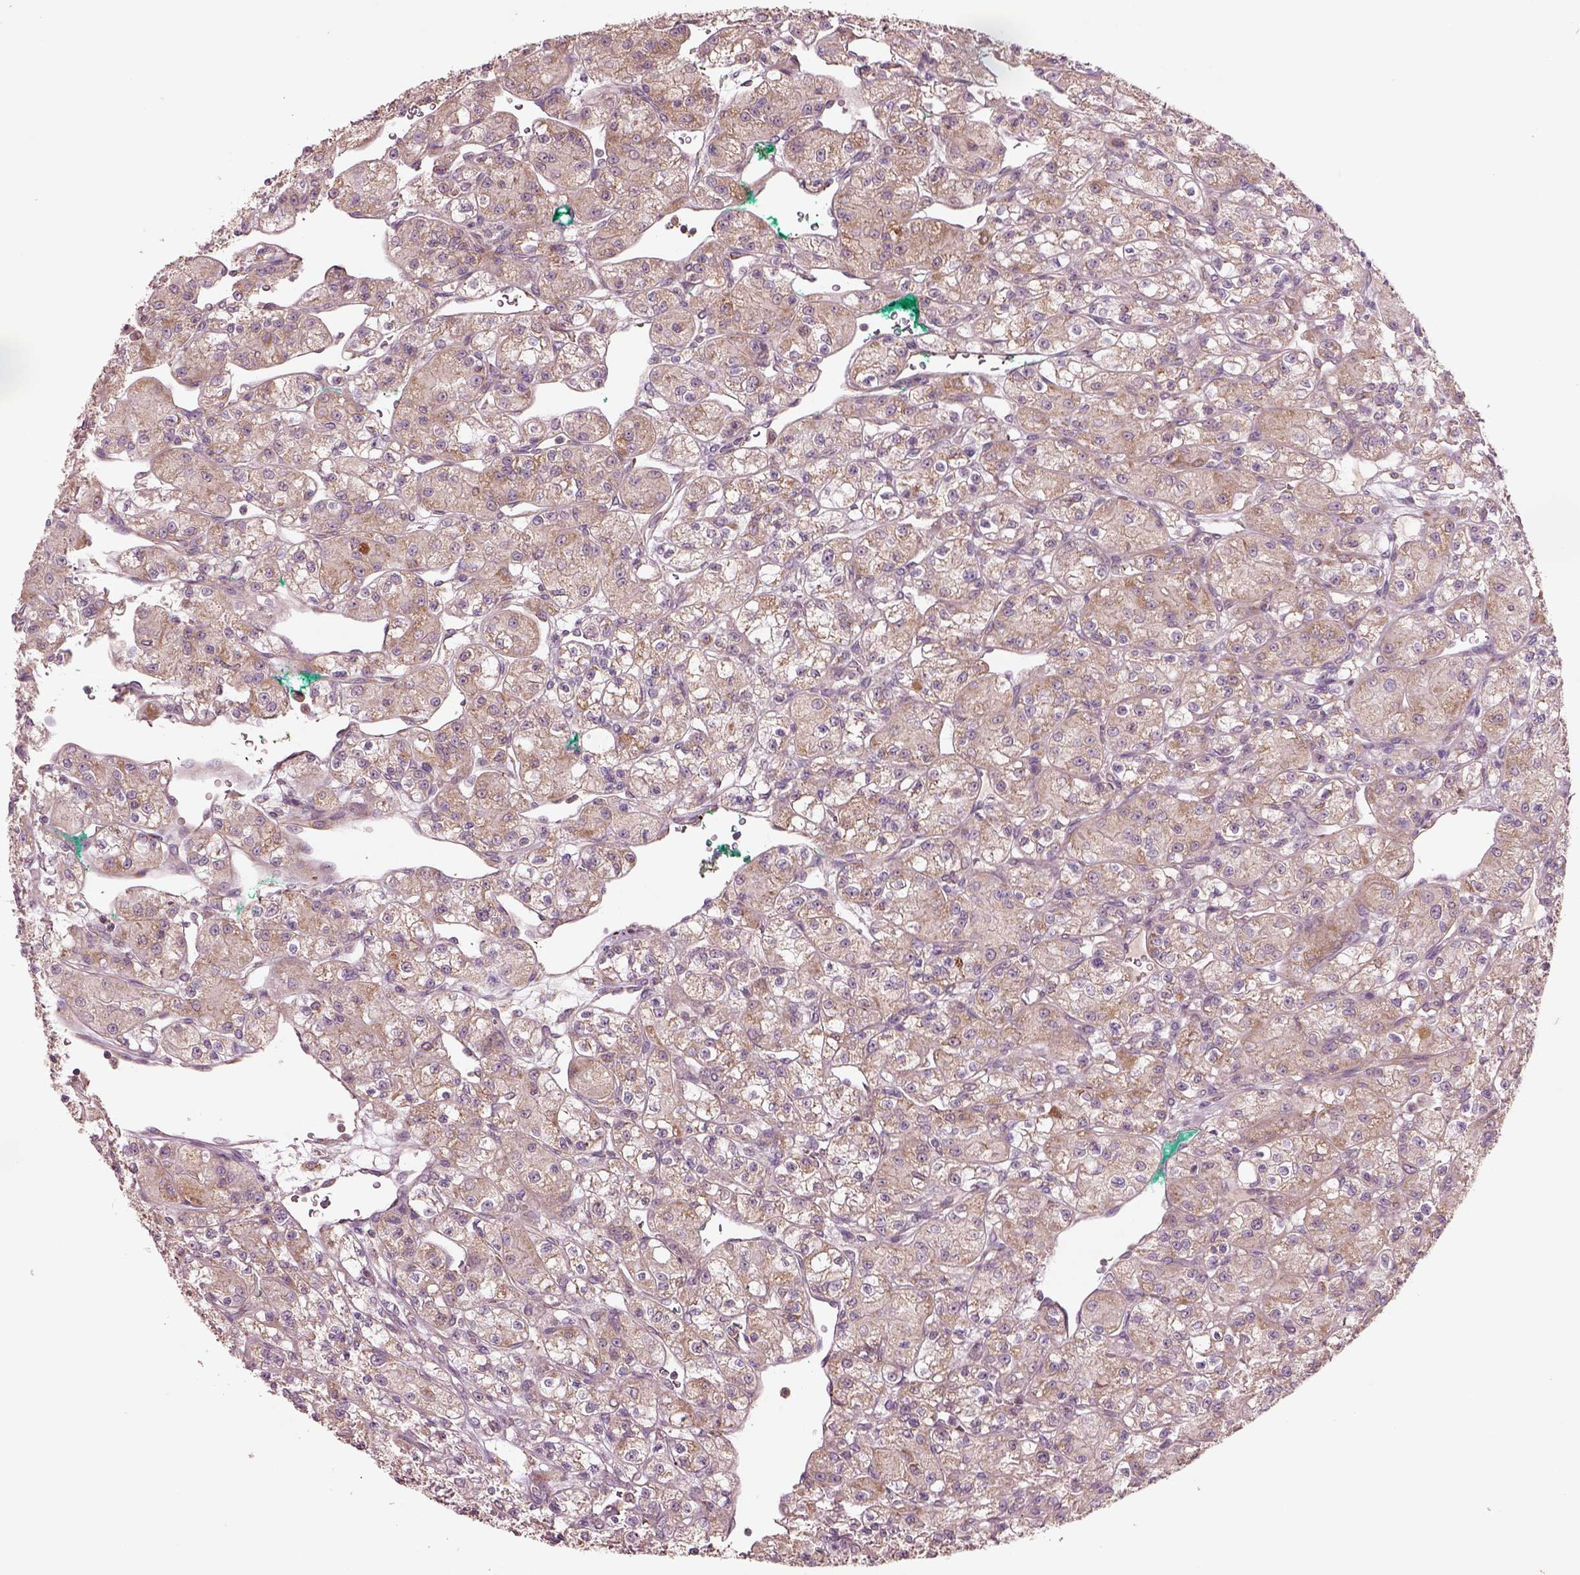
{"staining": {"intensity": "weak", "quantity": ">75%", "location": "cytoplasmic/membranous"}, "tissue": "renal cancer", "cell_type": "Tumor cells", "image_type": "cancer", "snomed": [{"axis": "morphology", "description": "Adenocarcinoma, NOS"}, {"axis": "topography", "description": "Kidney"}], "caption": "Immunohistochemical staining of renal cancer exhibits low levels of weak cytoplasmic/membranous protein staining in approximately >75% of tumor cells. (DAB = brown stain, brightfield microscopy at high magnification).", "gene": "SLC25A5", "patient": {"sex": "female", "age": 70}}